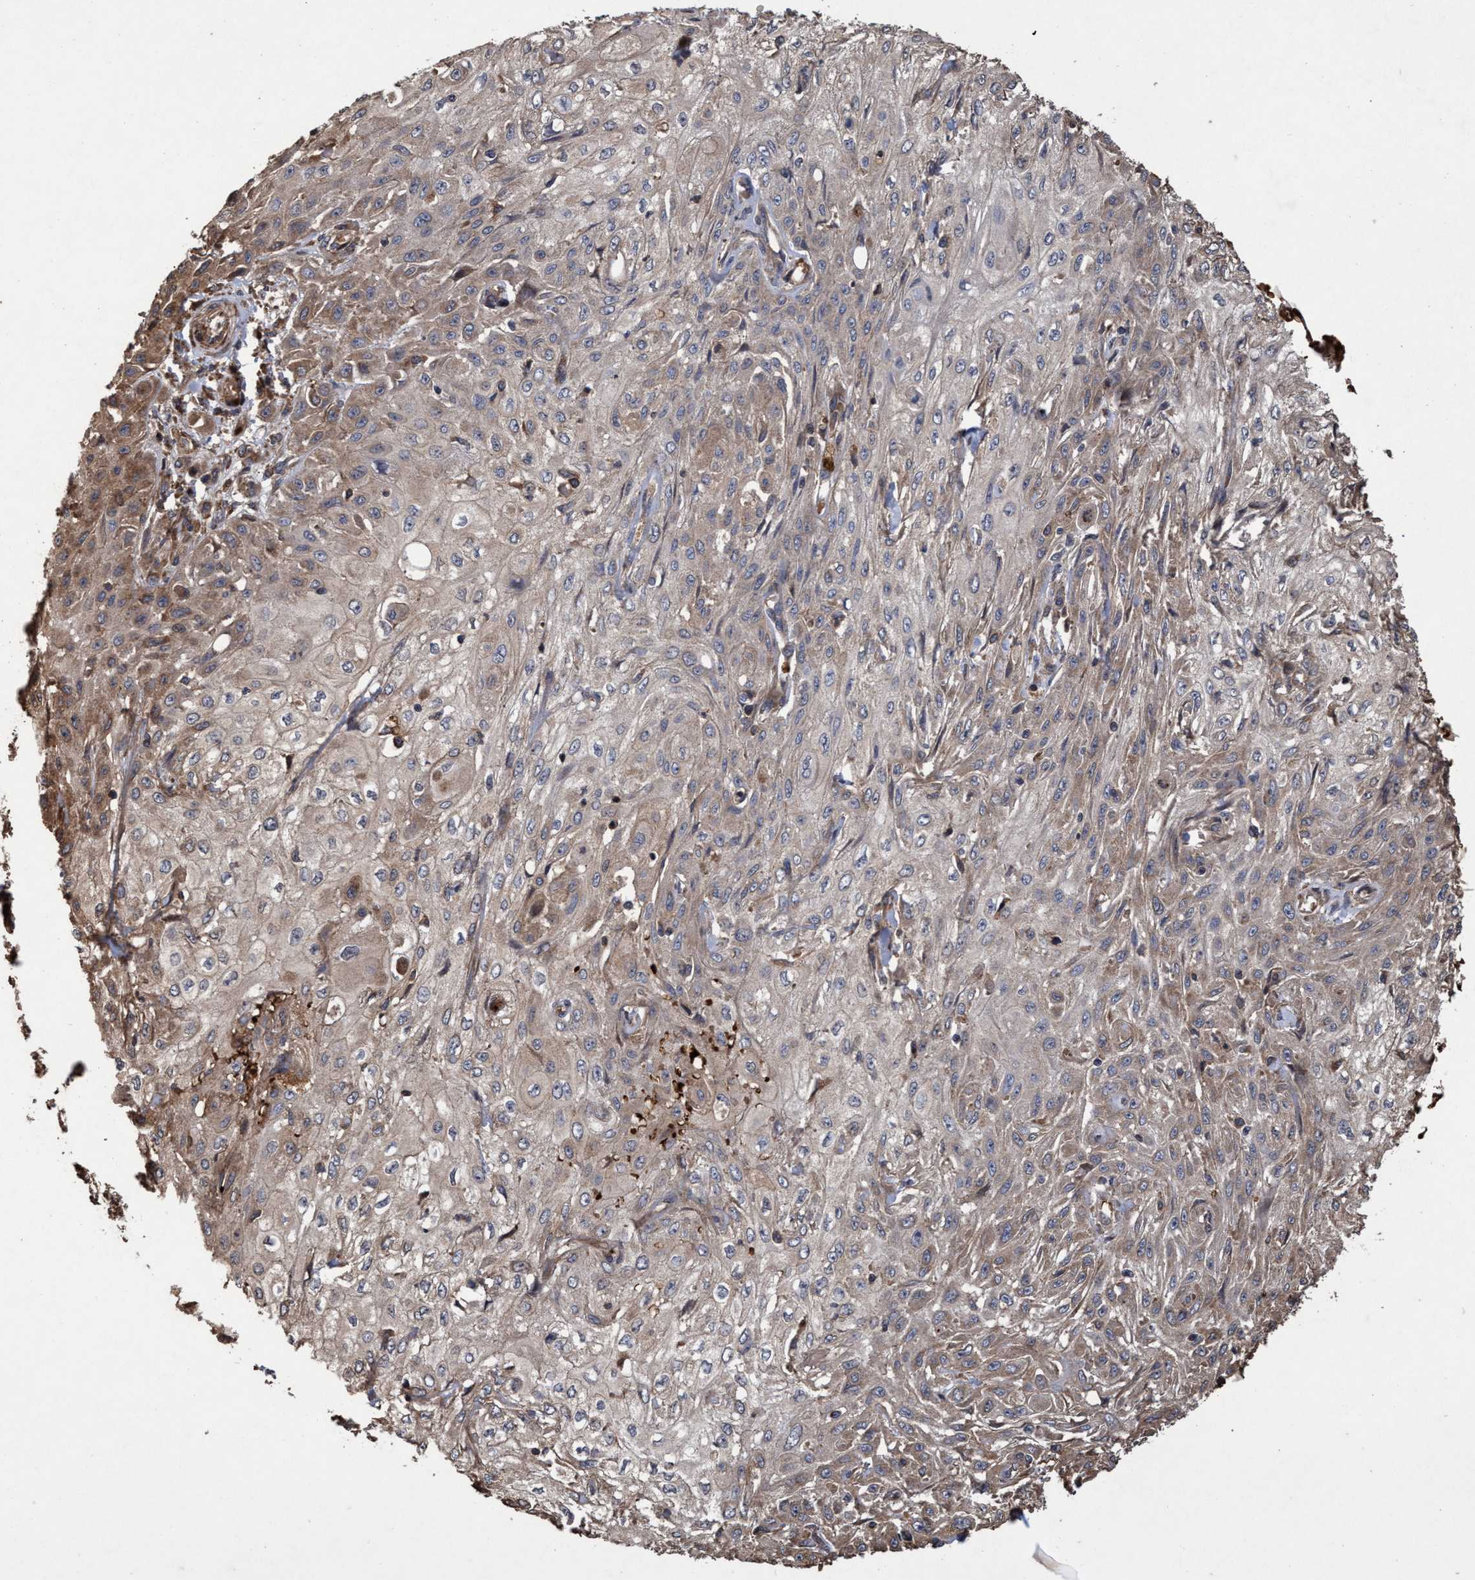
{"staining": {"intensity": "moderate", "quantity": "25%-75%", "location": "cytoplasmic/membranous"}, "tissue": "skin cancer", "cell_type": "Tumor cells", "image_type": "cancer", "snomed": [{"axis": "morphology", "description": "Squamous cell carcinoma, NOS"}, {"axis": "morphology", "description": "Squamous cell carcinoma, metastatic, NOS"}, {"axis": "topography", "description": "Skin"}, {"axis": "topography", "description": "Lymph node"}], "caption": "High-power microscopy captured an immunohistochemistry (IHC) photomicrograph of metastatic squamous cell carcinoma (skin), revealing moderate cytoplasmic/membranous expression in approximately 25%-75% of tumor cells. (IHC, brightfield microscopy, high magnification).", "gene": "CHMP6", "patient": {"sex": "male", "age": 75}}